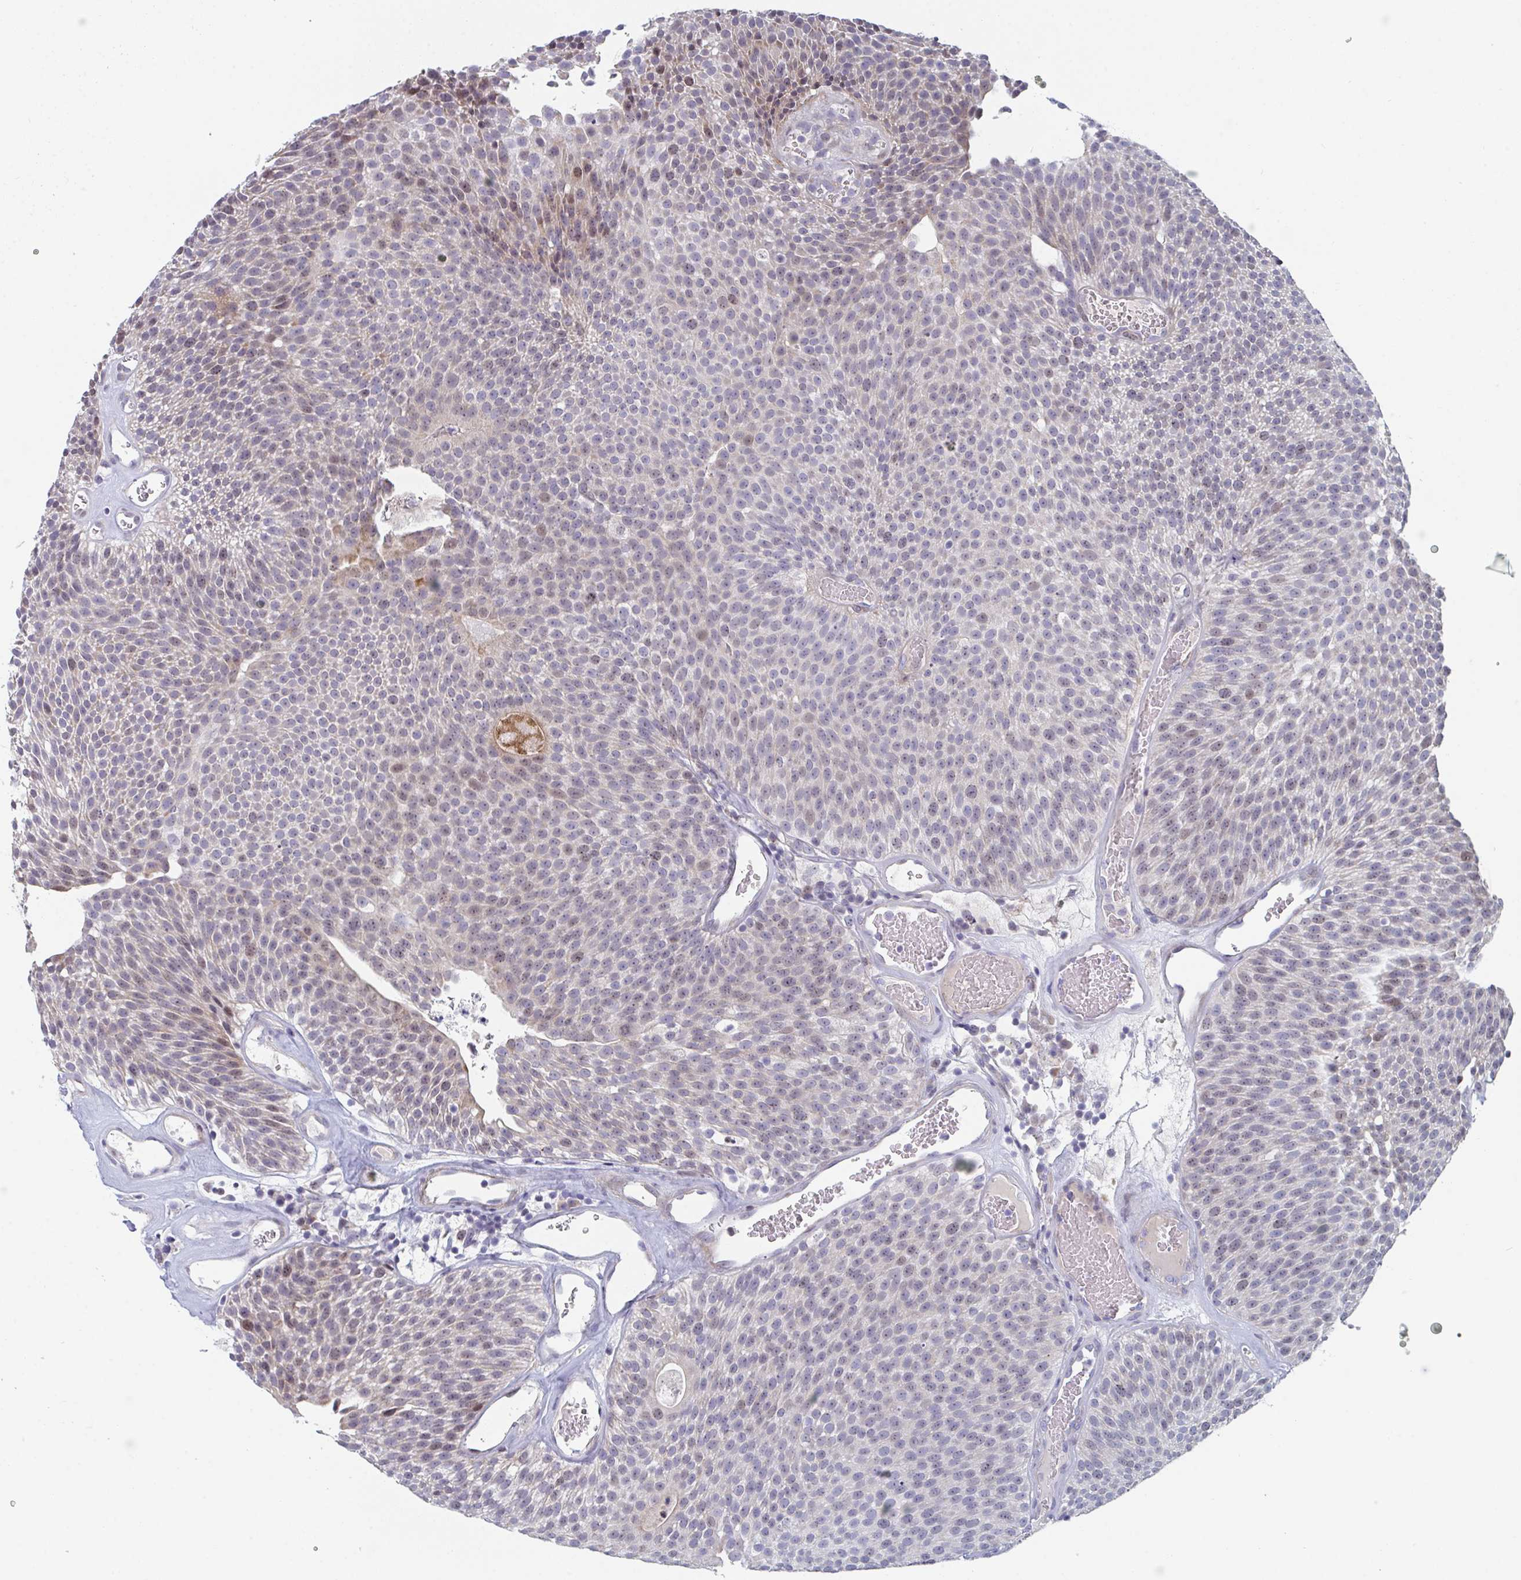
{"staining": {"intensity": "weak", "quantity": "25%-75%", "location": "nuclear"}, "tissue": "urothelial cancer", "cell_type": "Tumor cells", "image_type": "cancer", "snomed": [{"axis": "morphology", "description": "Urothelial carcinoma, Low grade"}, {"axis": "topography", "description": "Urinary bladder"}], "caption": "Immunohistochemical staining of human urothelial cancer reveals weak nuclear protein positivity in about 25%-75% of tumor cells.", "gene": "CENPT", "patient": {"sex": "female", "age": 79}}